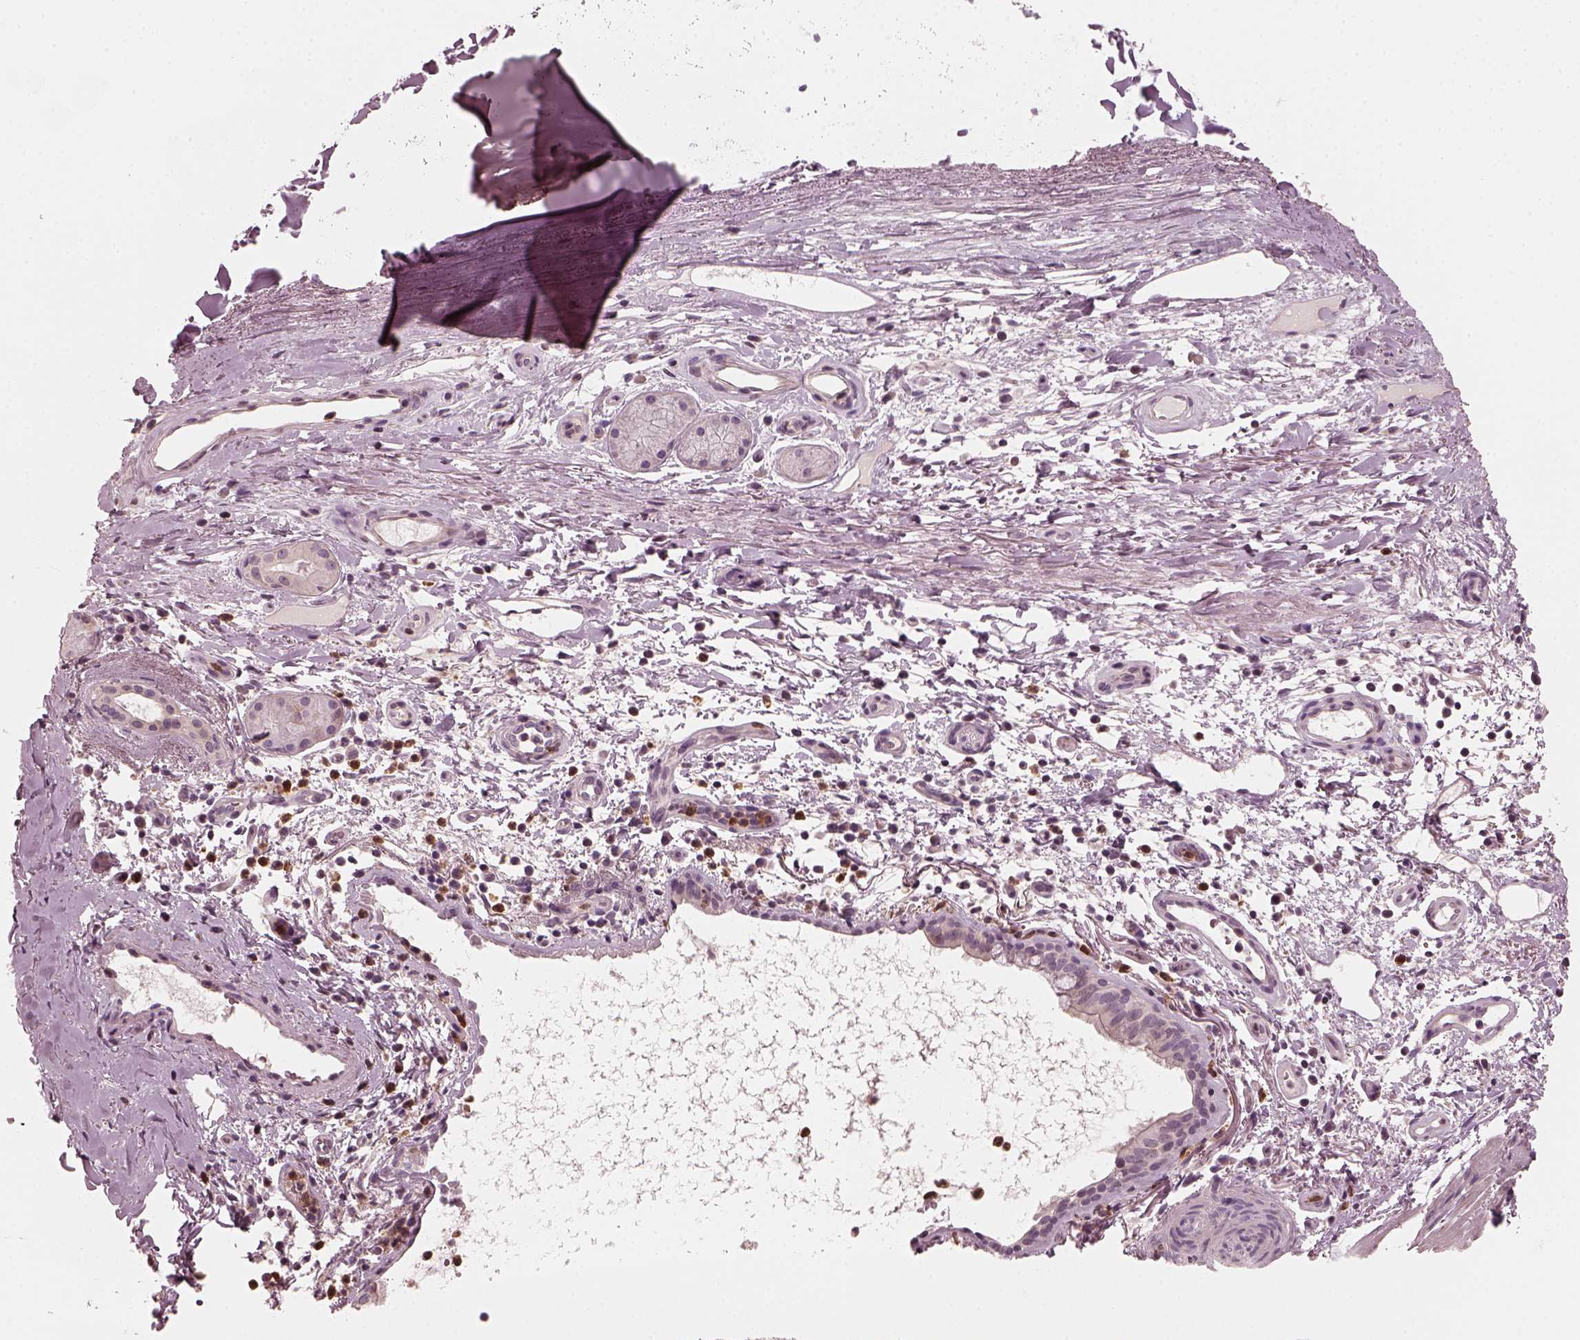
{"staining": {"intensity": "negative", "quantity": "none", "location": "none"}, "tissue": "bronchus", "cell_type": "Respiratory epithelial cells", "image_type": "normal", "snomed": [{"axis": "morphology", "description": "Normal tissue, NOS"}, {"axis": "topography", "description": "Bronchus"}], "caption": "High power microscopy image of an immunohistochemistry (IHC) image of normal bronchus, revealing no significant positivity in respiratory epithelial cells.", "gene": "CHIT1", "patient": {"sex": "female", "age": 64}}